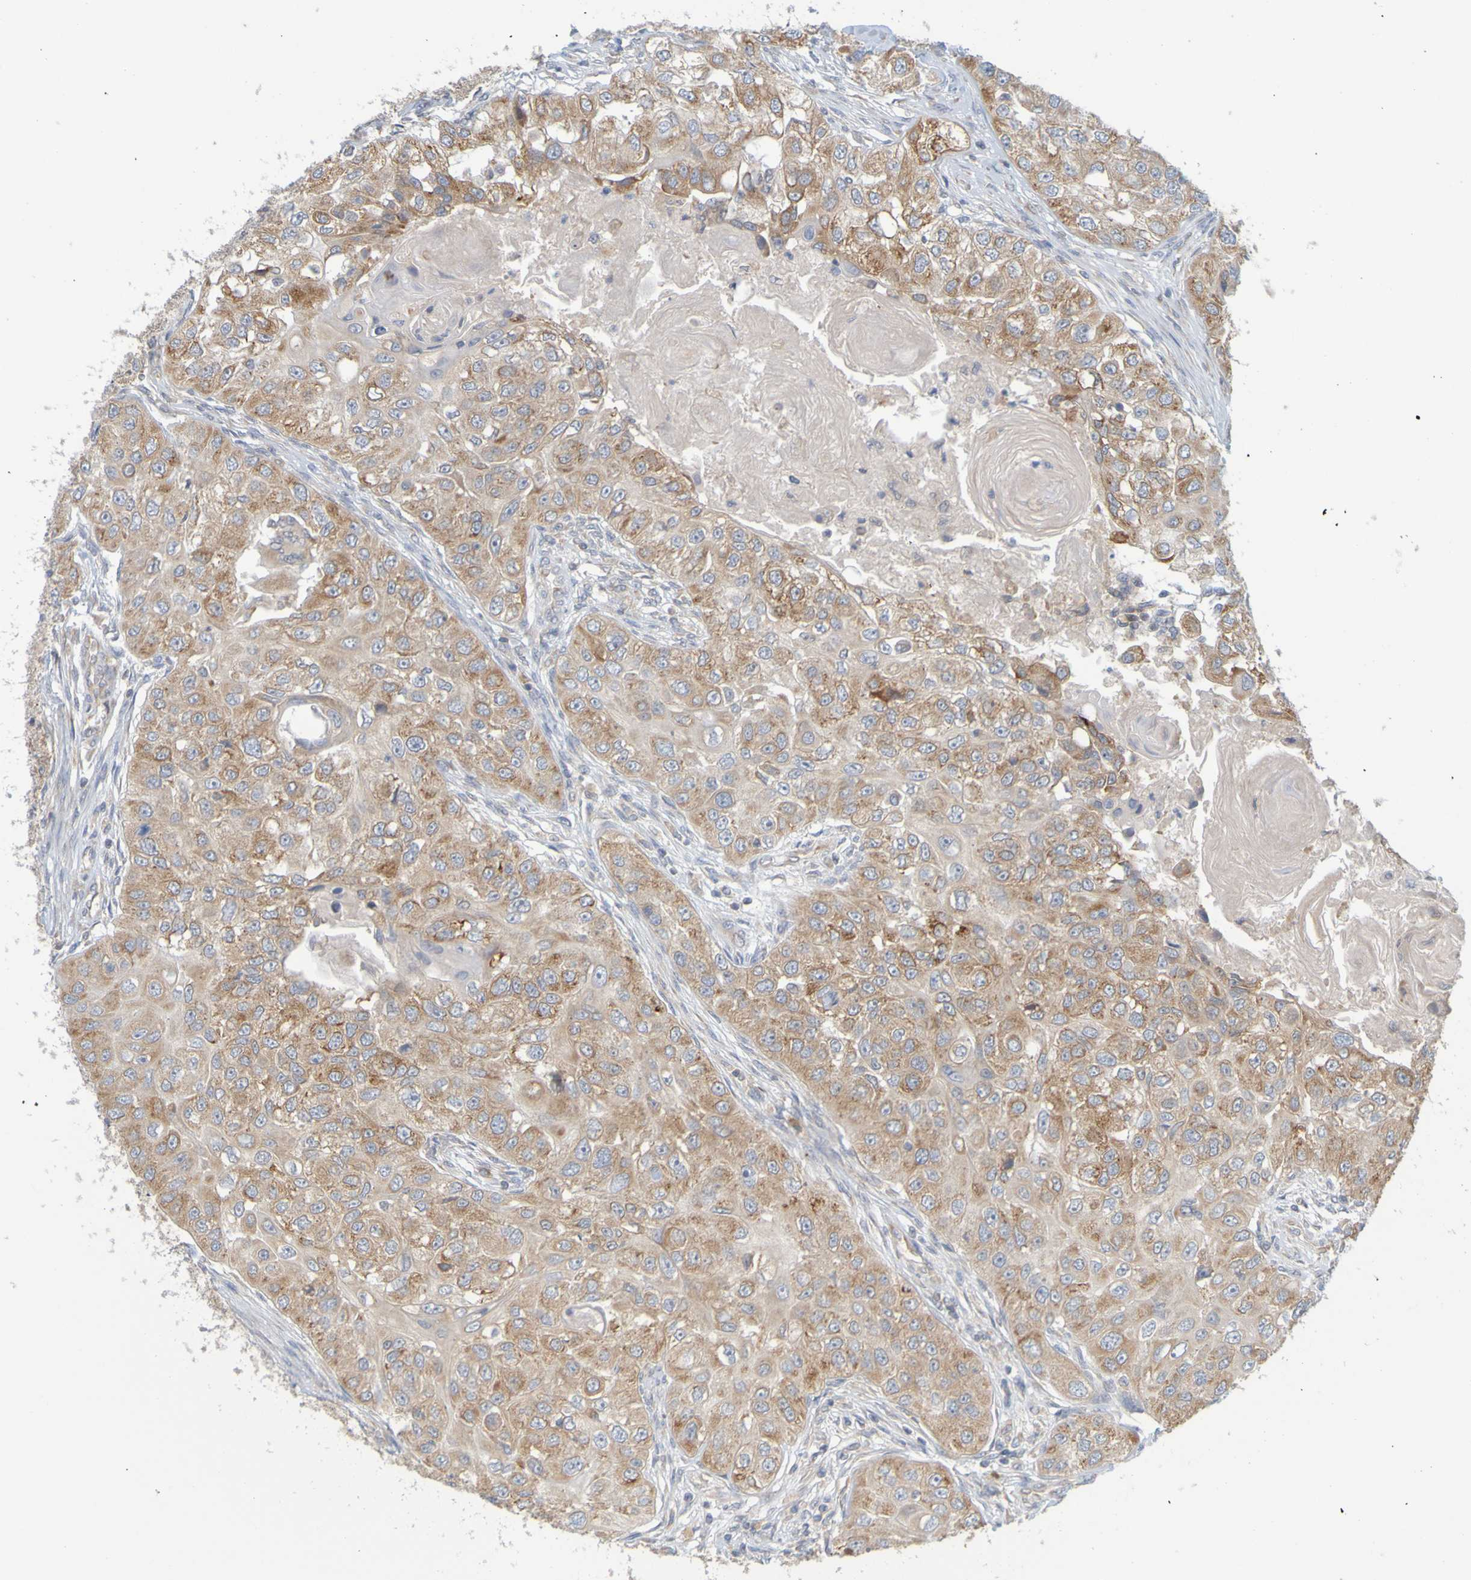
{"staining": {"intensity": "moderate", "quantity": ">75%", "location": "cytoplasmic/membranous"}, "tissue": "head and neck cancer", "cell_type": "Tumor cells", "image_type": "cancer", "snomed": [{"axis": "morphology", "description": "Normal tissue, NOS"}, {"axis": "morphology", "description": "Squamous cell carcinoma, NOS"}, {"axis": "topography", "description": "Skeletal muscle"}, {"axis": "topography", "description": "Head-Neck"}], "caption": "Brown immunohistochemical staining in head and neck cancer reveals moderate cytoplasmic/membranous positivity in approximately >75% of tumor cells.", "gene": "MOGS", "patient": {"sex": "male", "age": 51}}